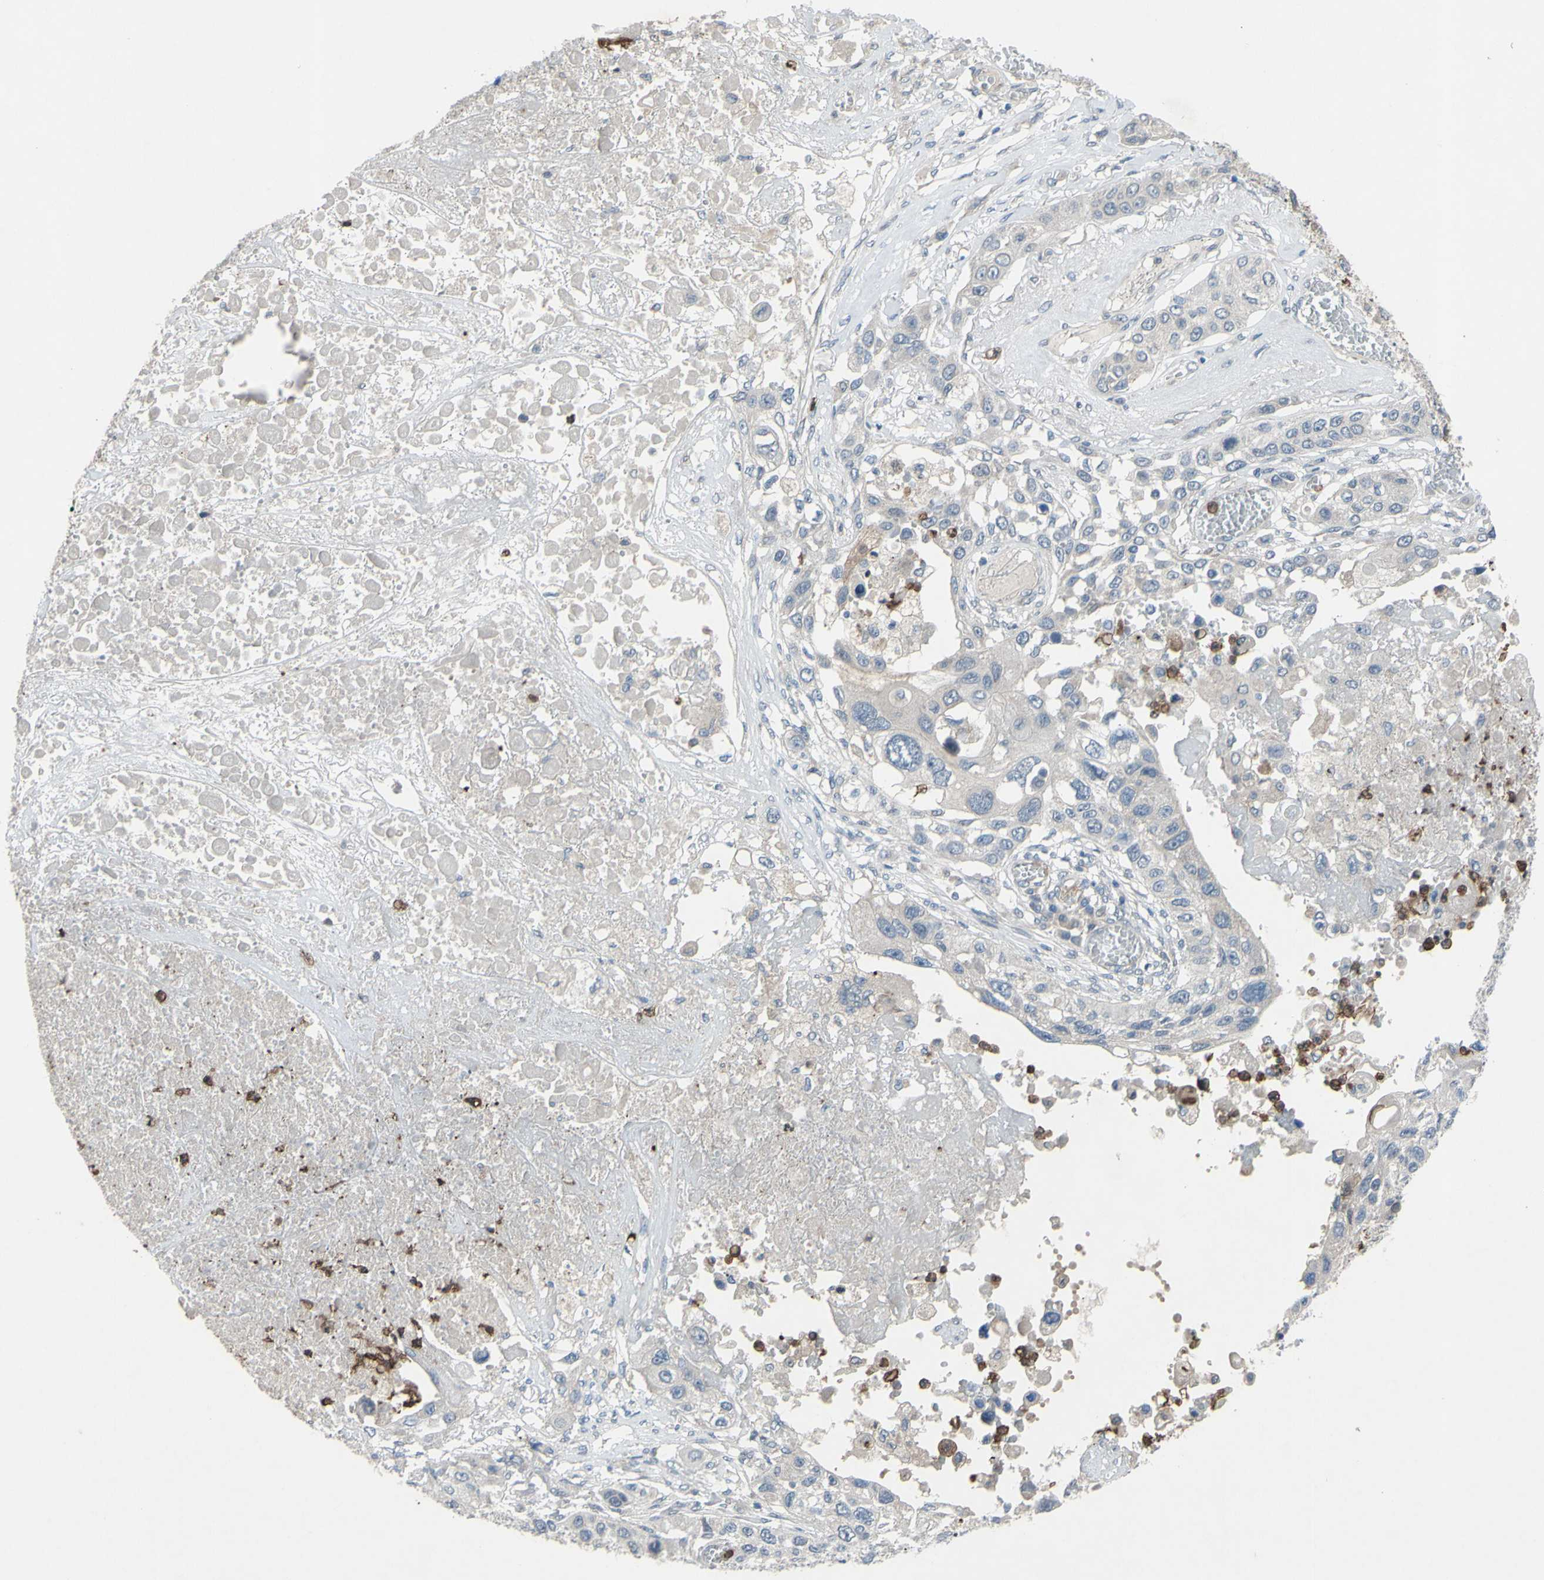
{"staining": {"intensity": "weak", "quantity": ">75%", "location": "cytoplasmic/membranous"}, "tissue": "lung cancer", "cell_type": "Tumor cells", "image_type": "cancer", "snomed": [{"axis": "morphology", "description": "Squamous cell carcinoma, NOS"}, {"axis": "topography", "description": "Lung"}], "caption": "Immunohistochemistry staining of lung squamous cell carcinoma, which demonstrates low levels of weak cytoplasmic/membranous expression in approximately >75% of tumor cells indicating weak cytoplasmic/membranous protein positivity. The staining was performed using DAB (3,3'-diaminobenzidine) (brown) for protein detection and nuclei were counterstained in hematoxylin (blue).", "gene": "GRAMD2B", "patient": {"sex": "male", "age": 71}}